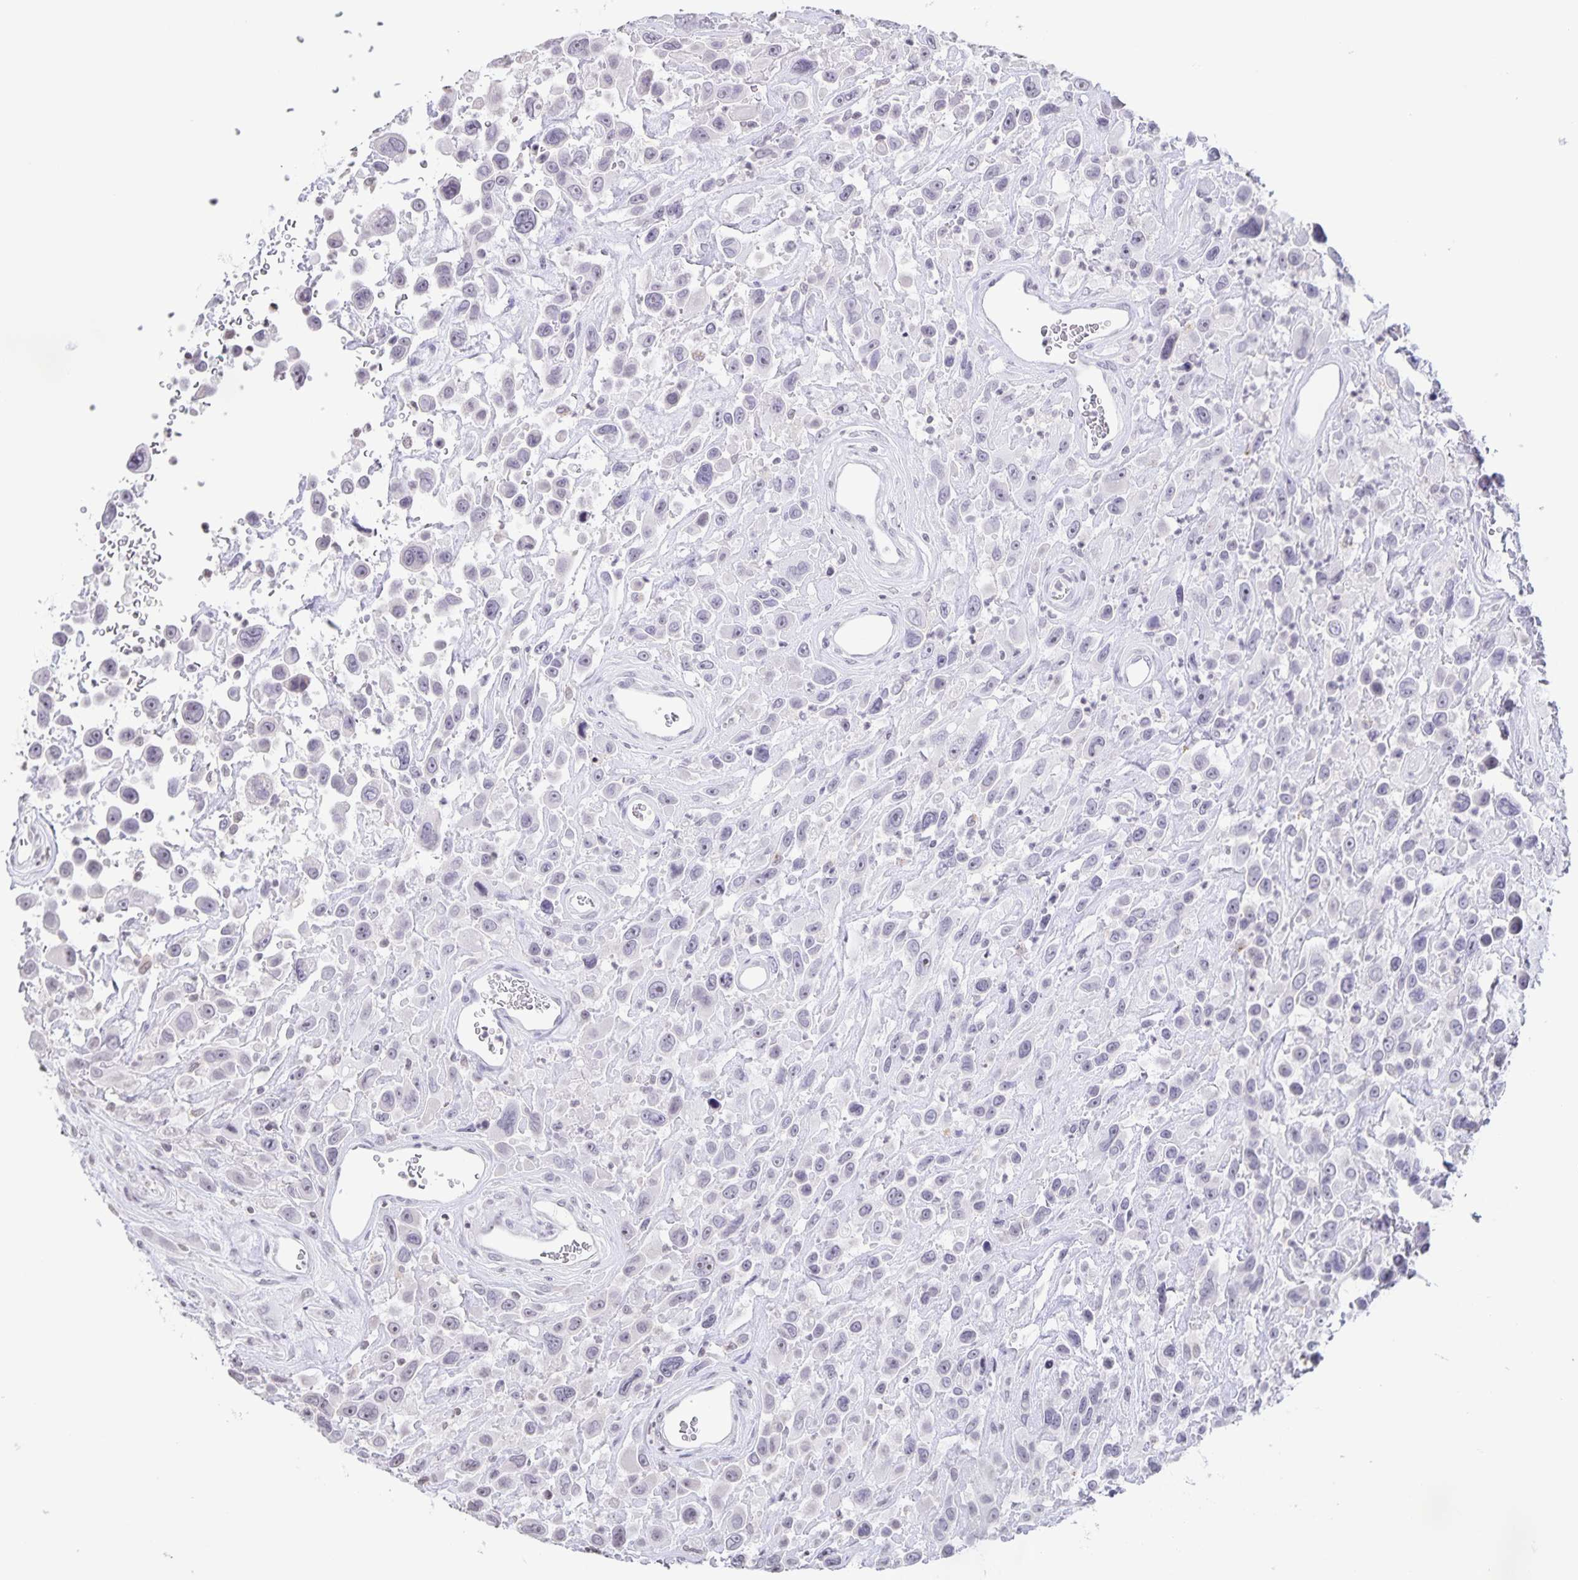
{"staining": {"intensity": "negative", "quantity": "none", "location": "none"}, "tissue": "urothelial cancer", "cell_type": "Tumor cells", "image_type": "cancer", "snomed": [{"axis": "morphology", "description": "Urothelial carcinoma, High grade"}, {"axis": "topography", "description": "Urinary bladder"}], "caption": "A histopathology image of urothelial cancer stained for a protein shows no brown staining in tumor cells.", "gene": "AQP4", "patient": {"sex": "male", "age": 53}}